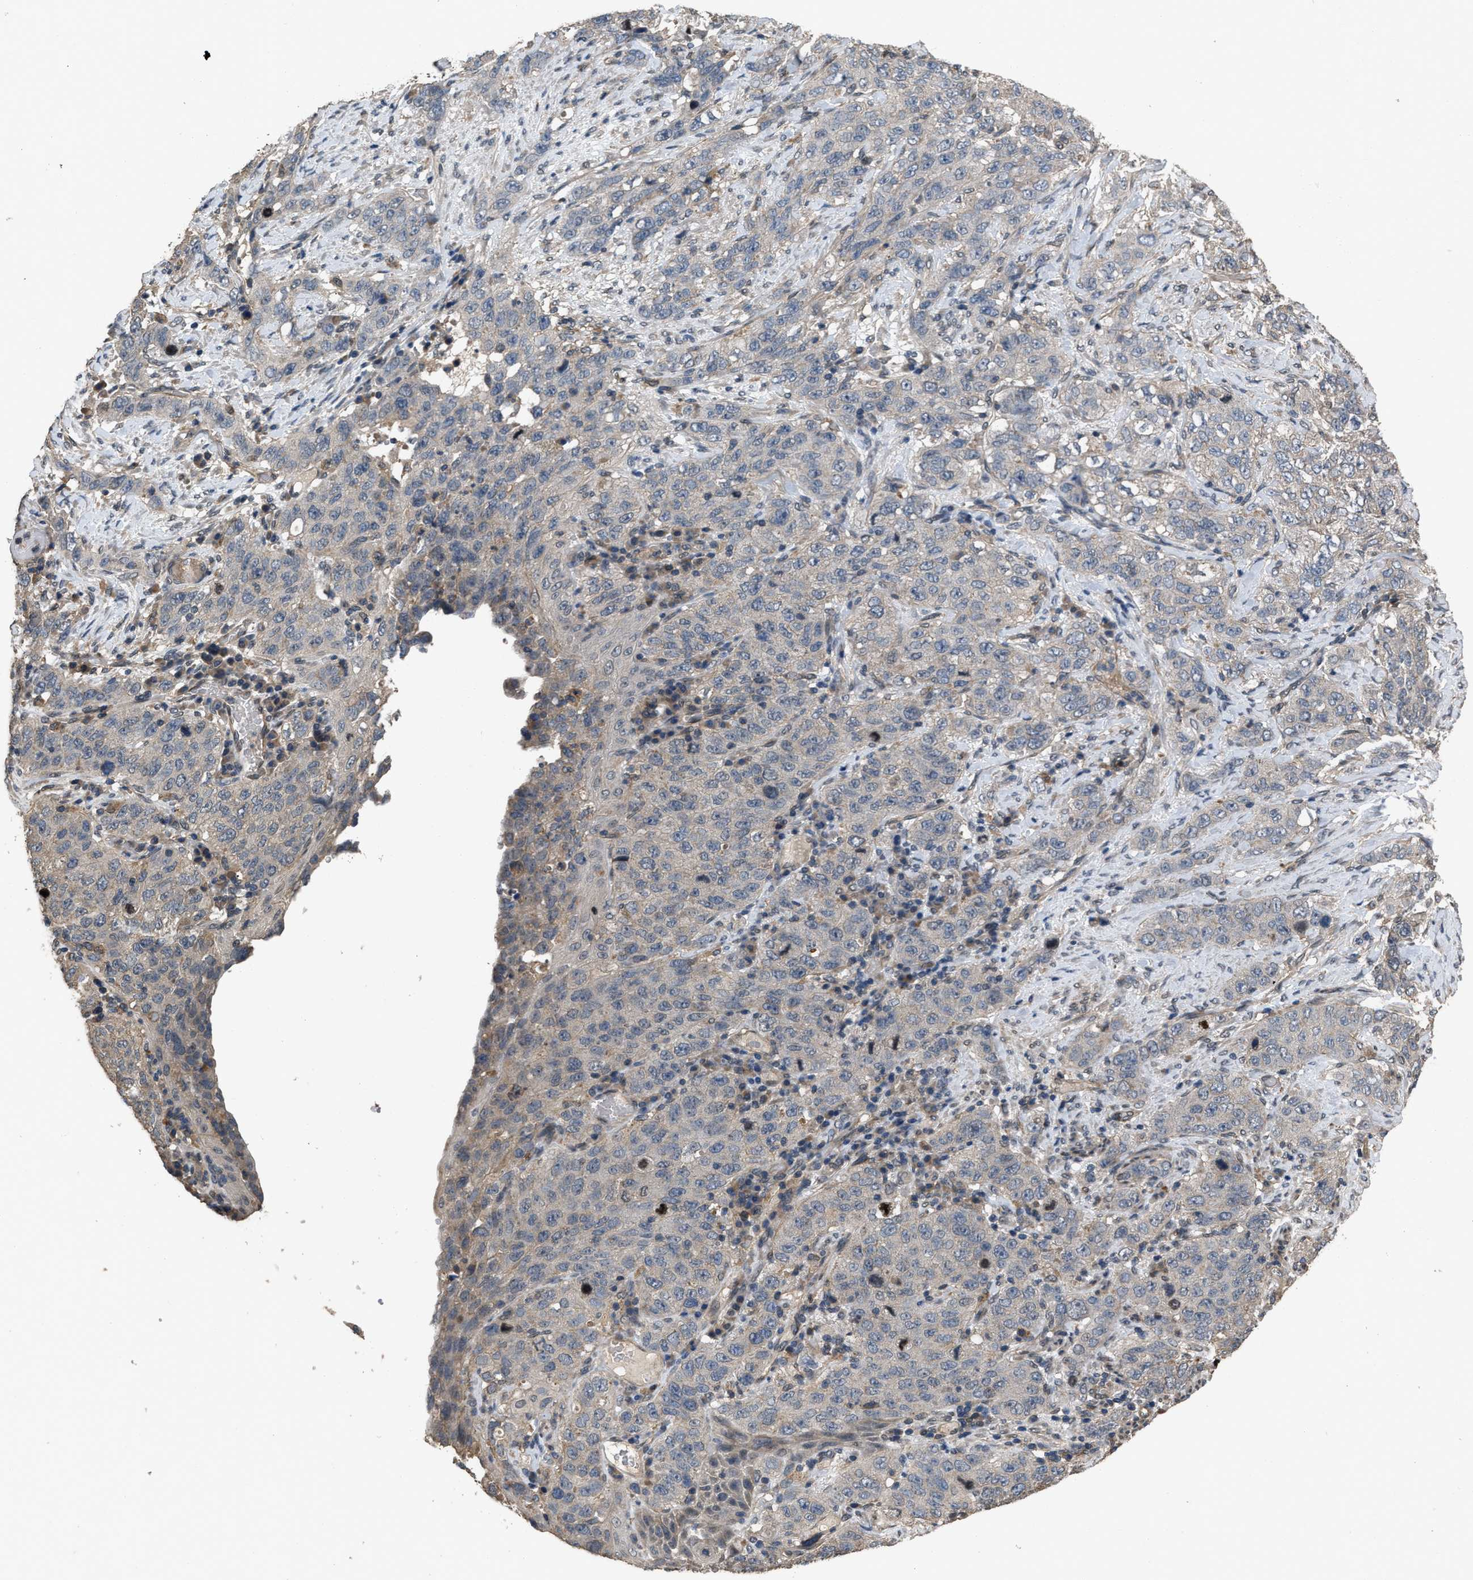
{"staining": {"intensity": "negative", "quantity": "none", "location": "none"}, "tissue": "stomach cancer", "cell_type": "Tumor cells", "image_type": "cancer", "snomed": [{"axis": "morphology", "description": "Adenocarcinoma, NOS"}, {"axis": "topography", "description": "Stomach"}], "caption": "The histopathology image reveals no significant staining in tumor cells of stomach adenocarcinoma.", "gene": "UTRN", "patient": {"sex": "male", "age": 48}}